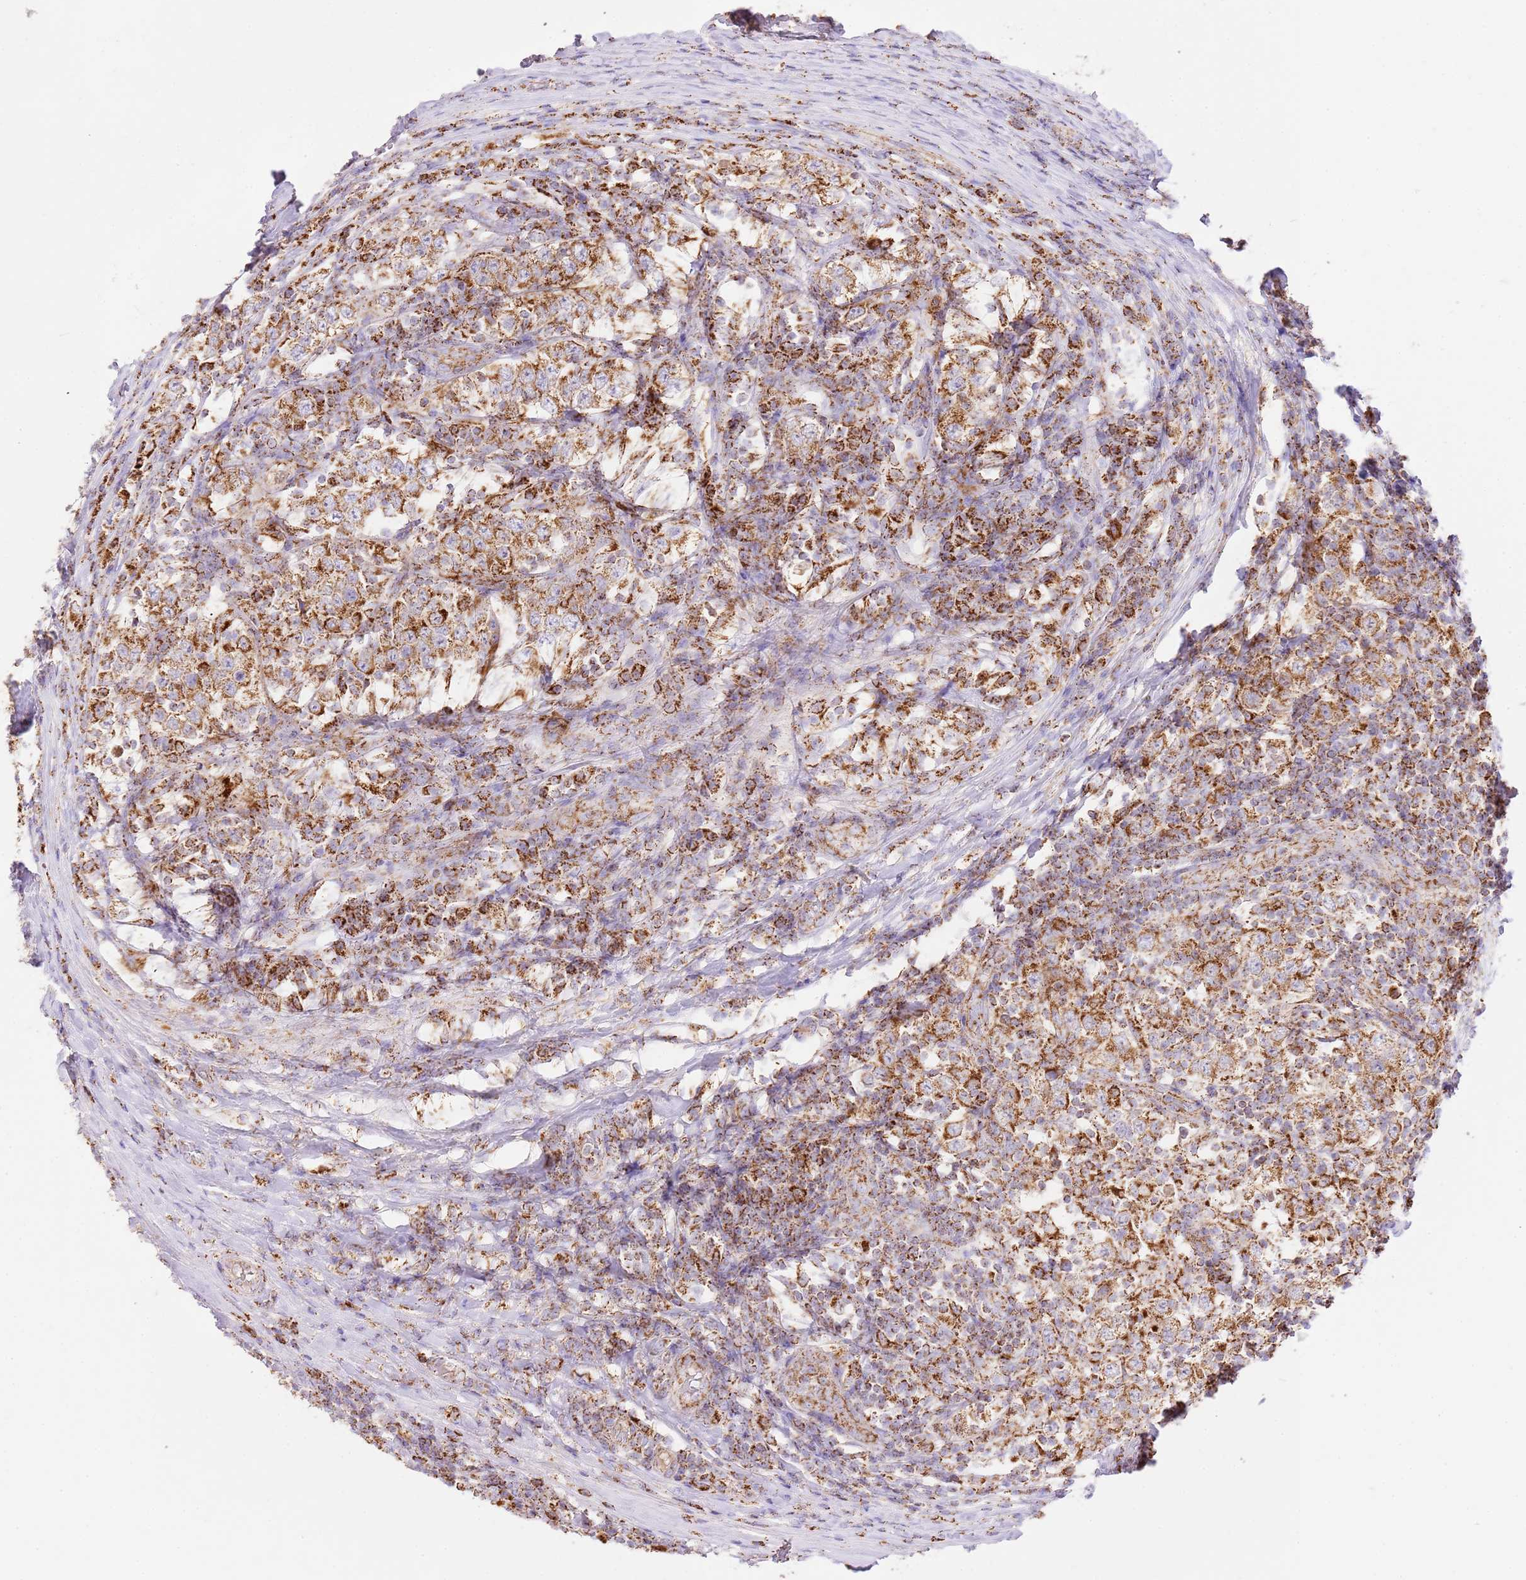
{"staining": {"intensity": "strong", "quantity": ">75%", "location": "cytoplasmic/membranous"}, "tissue": "testis cancer", "cell_type": "Tumor cells", "image_type": "cancer", "snomed": [{"axis": "morphology", "description": "Seminoma, NOS"}, {"axis": "morphology", "description": "Carcinoma, Embryonal, NOS"}, {"axis": "topography", "description": "Testis"}], "caption": "Testis cancer (embryonal carcinoma) tissue demonstrates strong cytoplasmic/membranous expression in about >75% of tumor cells", "gene": "ZBTB39", "patient": {"sex": "male", "age": 41}}